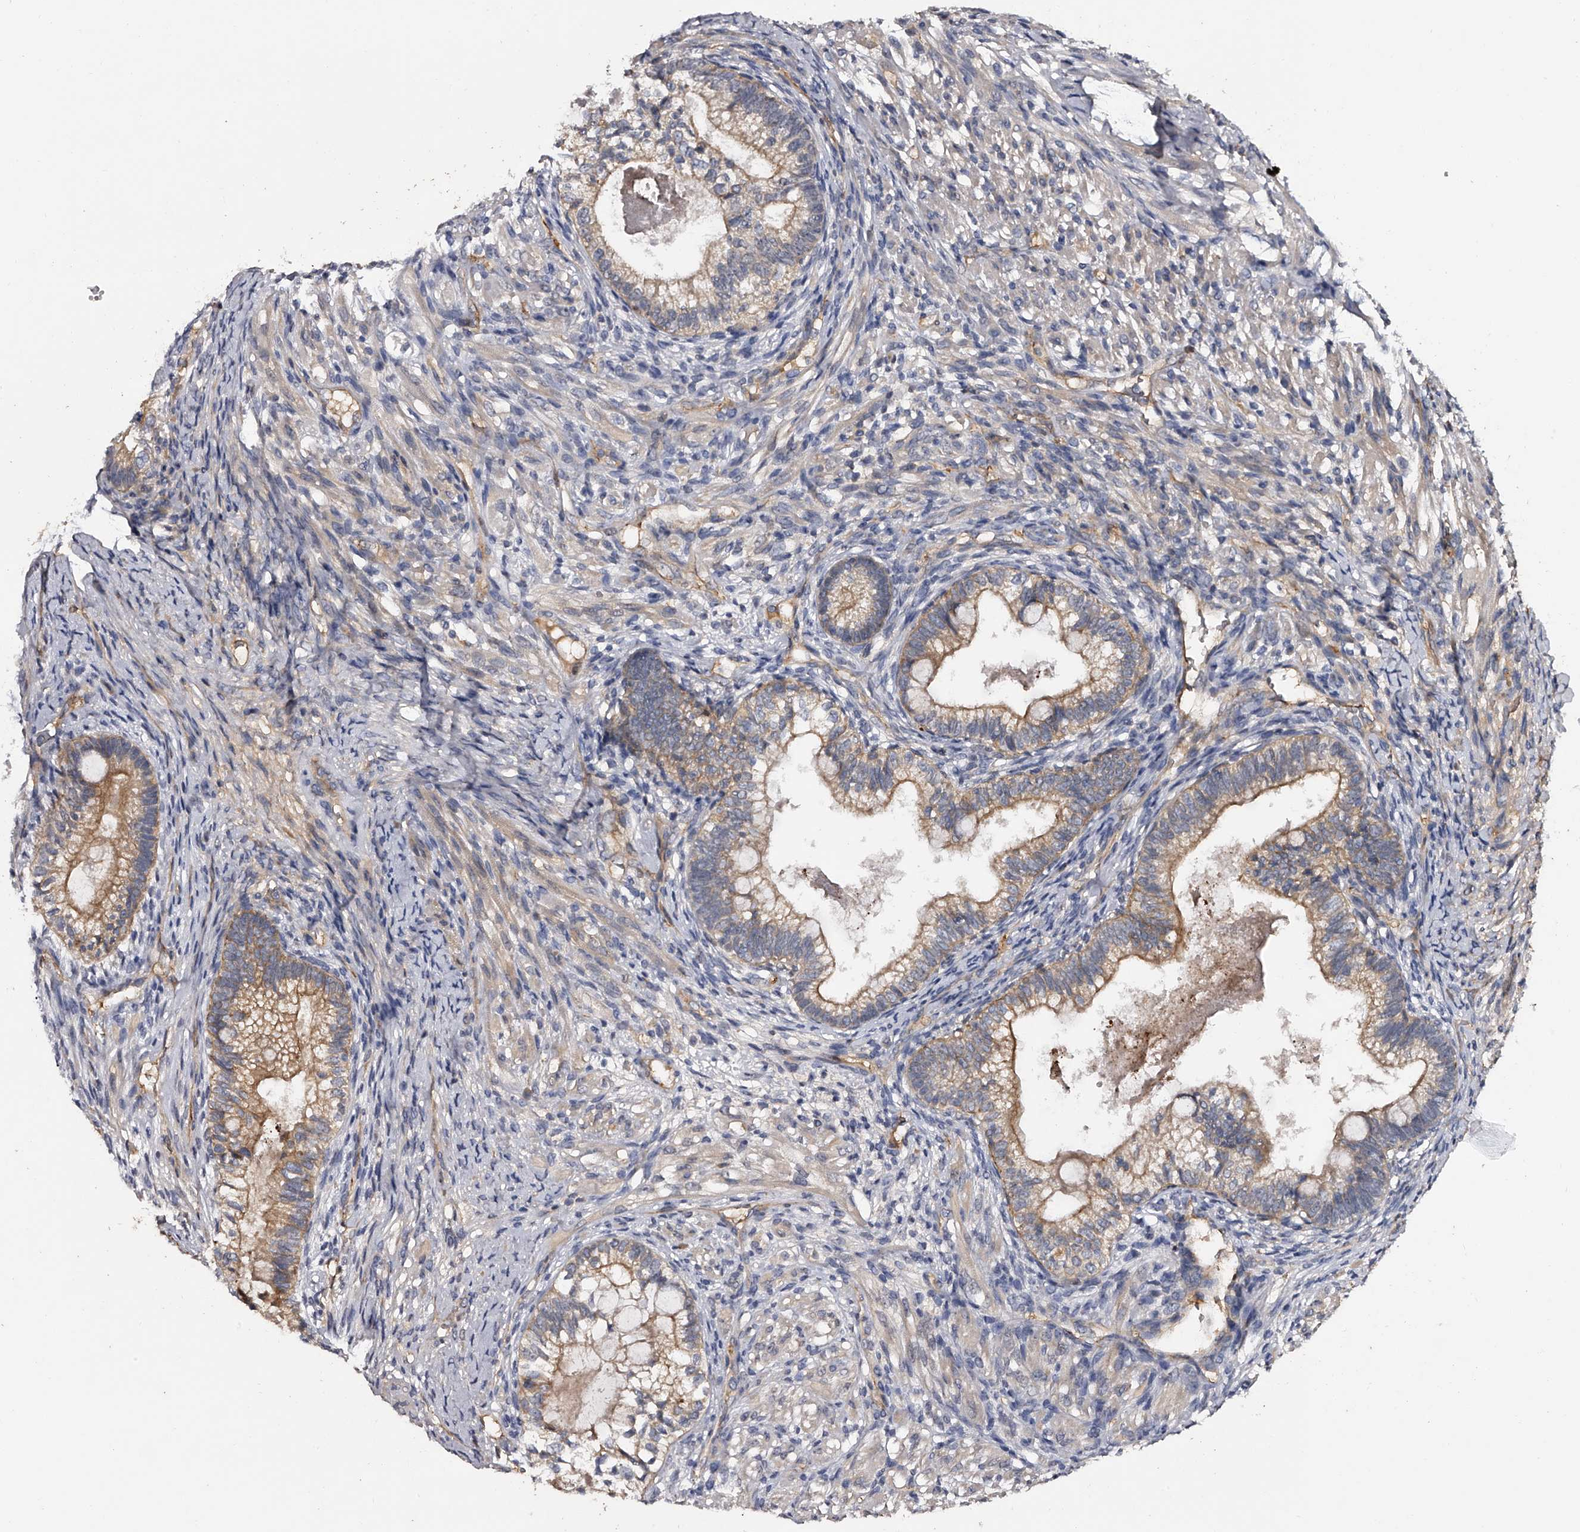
{"staining": {"intensity": "moderate", "quantity": "25%-75%", "location": "cytoplasmic/membranous"}, "tissue": "testis cancer", "cell_type": "Tumor cells", "image_type": "cancer", "snomed": [{"axis": "morphology", "description": "Seminoma, NOS"}, {"axis": "morphology", "description": "Carcinoma, Embryonal, NOS"}, {"axis": "topography", "description": "Testis"}], "caption": "Testis cancer (seminoma) tissue reveals moderate cytoplasmic/membranous staining in about 25%-75% of tumor cells The protein of interest is stained brown, and the nuclei are stained in blue (DAB IHC with brightfield microscopy, high magnification).", "gene": "MDN1", "patient": {"sex": "male", "age": 28}}